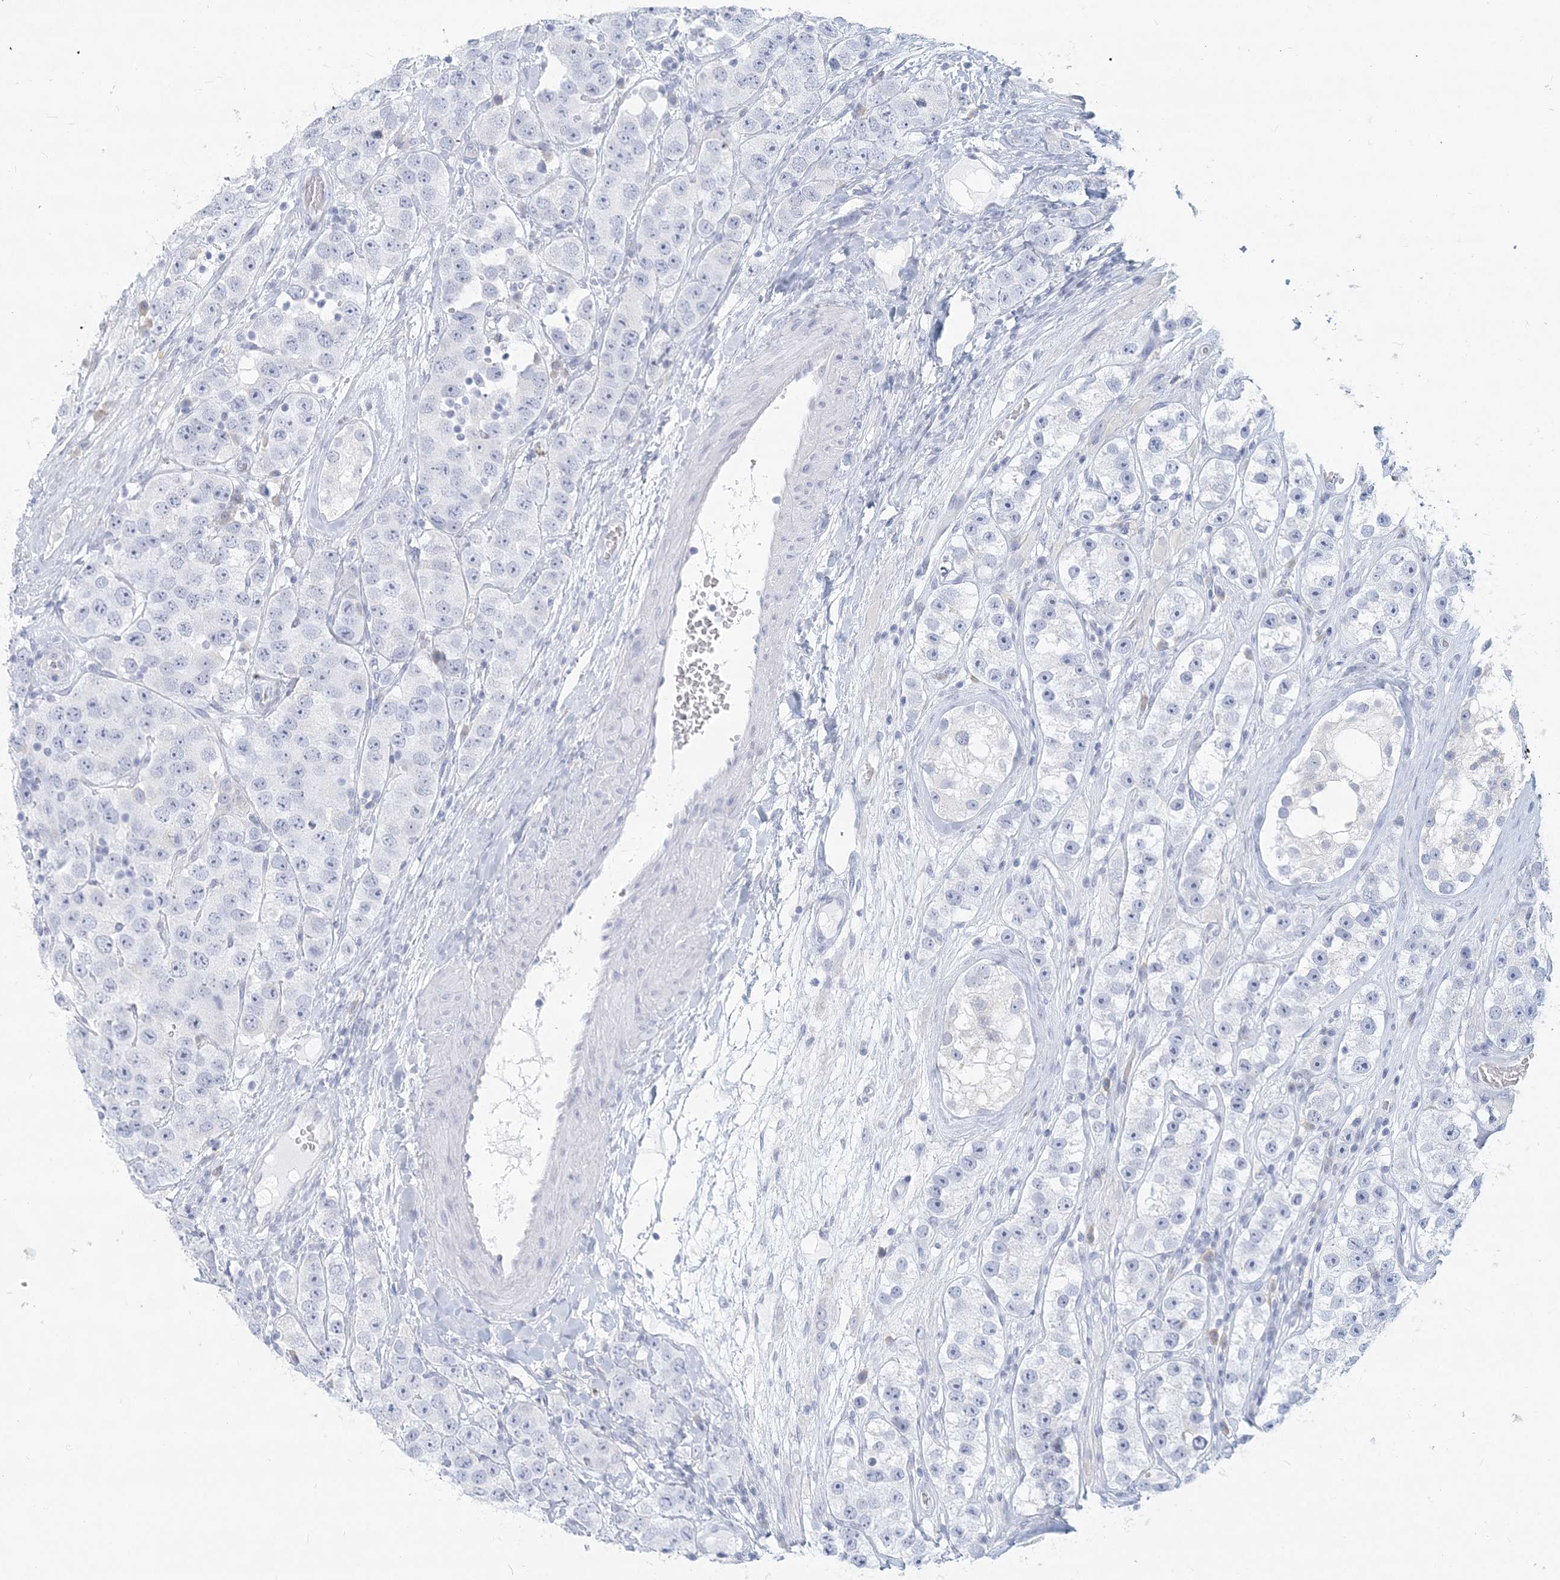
{"staining": {"intensity": "negative", "quantity": "none", "location": "none"}, "tissue": "testis cancer", "cell_type": "Tumor cells", "image_type": "cancer", "snomed": [{"axis": "morphology", "description": "Seminoma, NOS"}, {"axis": "topography", "description": "Testis"}], "caption": "This is an immunohistochemistry (IHC) histopathology image of human testis cancer. There is no positivity in tumor cells.", "gene": "CSN1S1", "patient": {"sex": "male", "age": 28}}